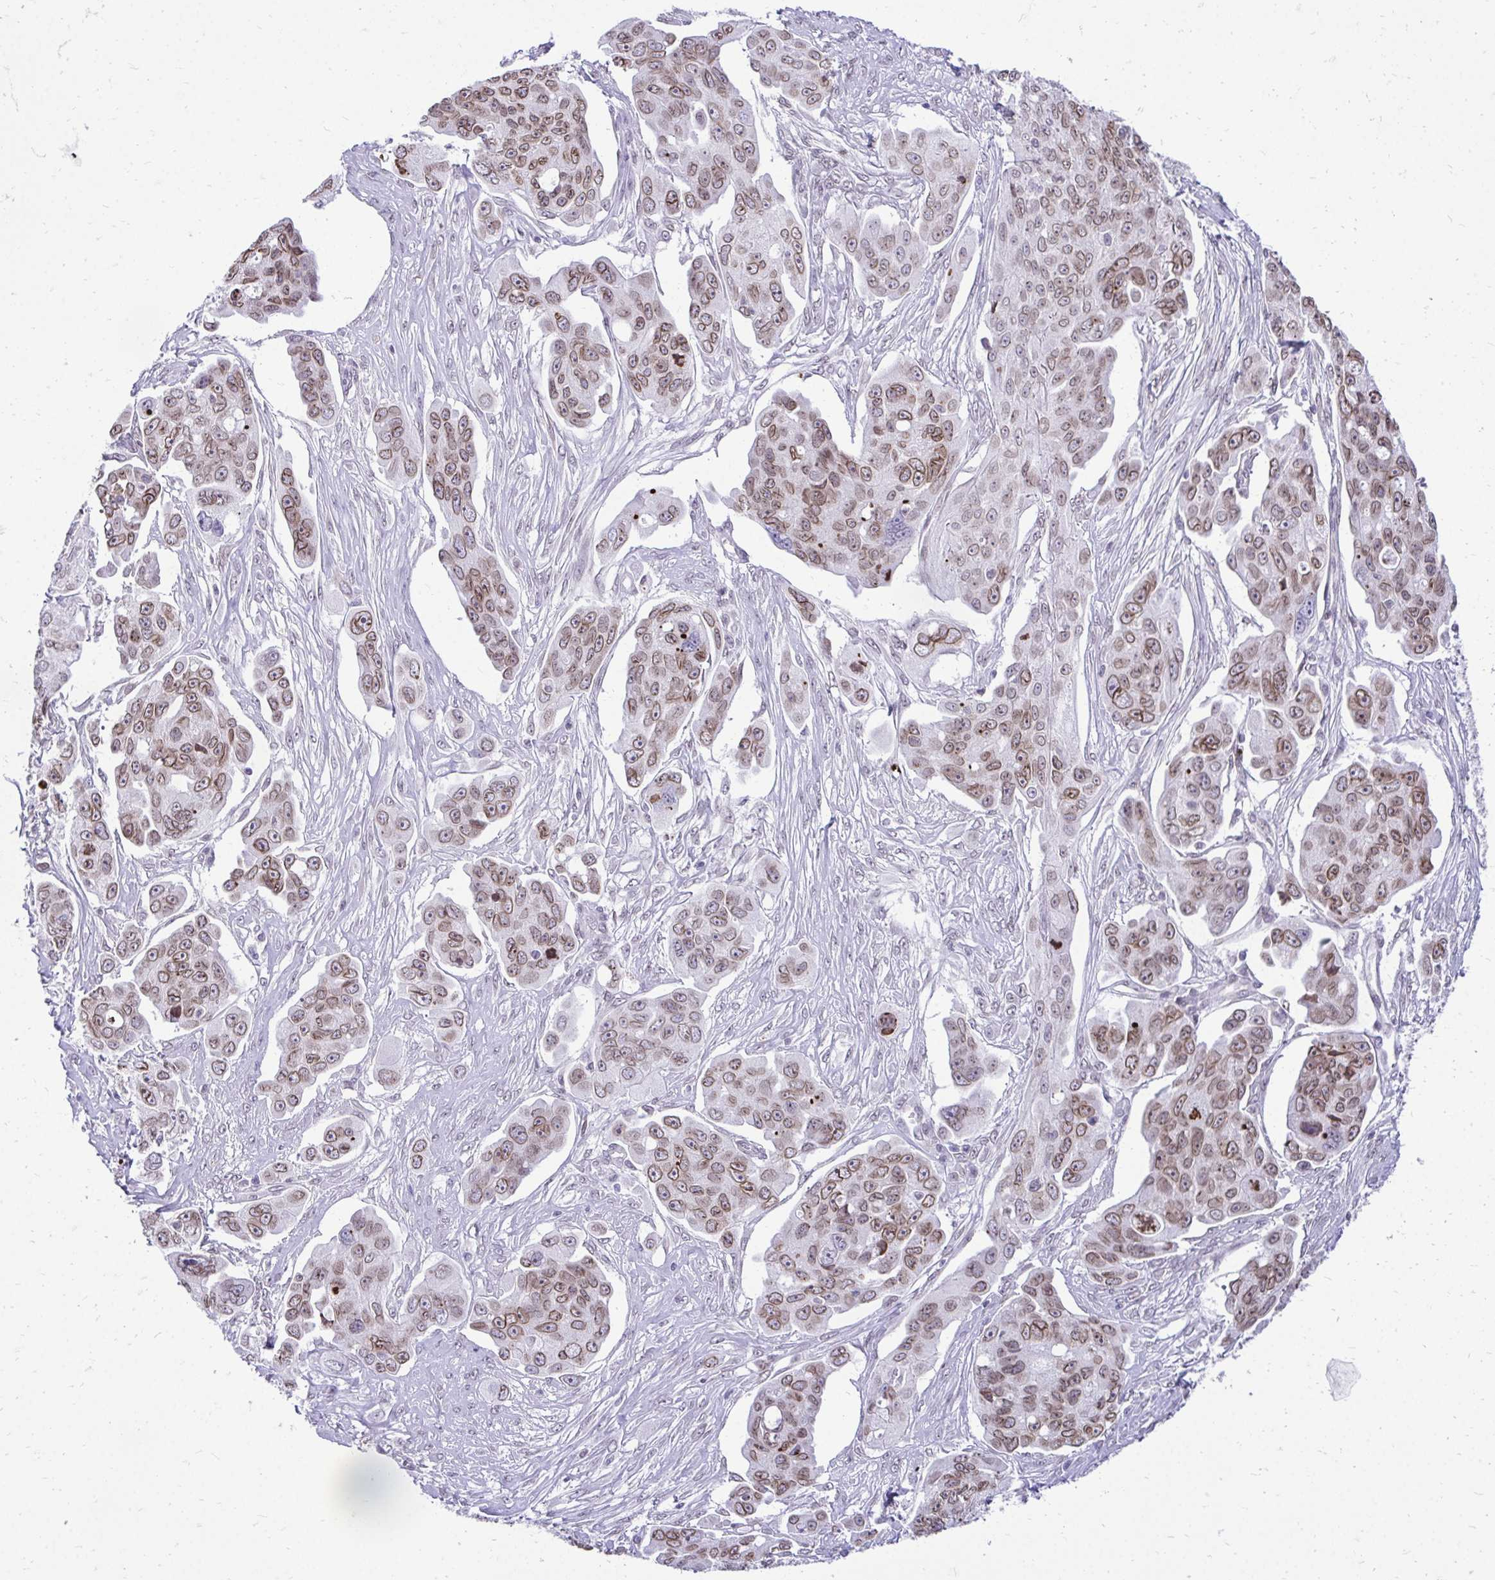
{"staining": {"intensity": "moderate", "quantity": ">75%", "location": "cytoplasmic/membranous,nuclear"}, "tissue": "ovarian cancer", "cell_type": "Tumor cells", "image_type": "cancer", "snomed": [{"axis": "morphology", "description": "Carcinoma, endometroid"}, {"axis": "topography", "description": "Ovary"}], "caption": "Moderate cytoplasmic/membranous and nuclear positivity for a protein is seen in approximately >75% of tumor cells of ovarian endometroid carcinoma using immunohistochemistry (IHC).", "gene": "BANF1", "patient": {"sex": "female", "age": 70}}